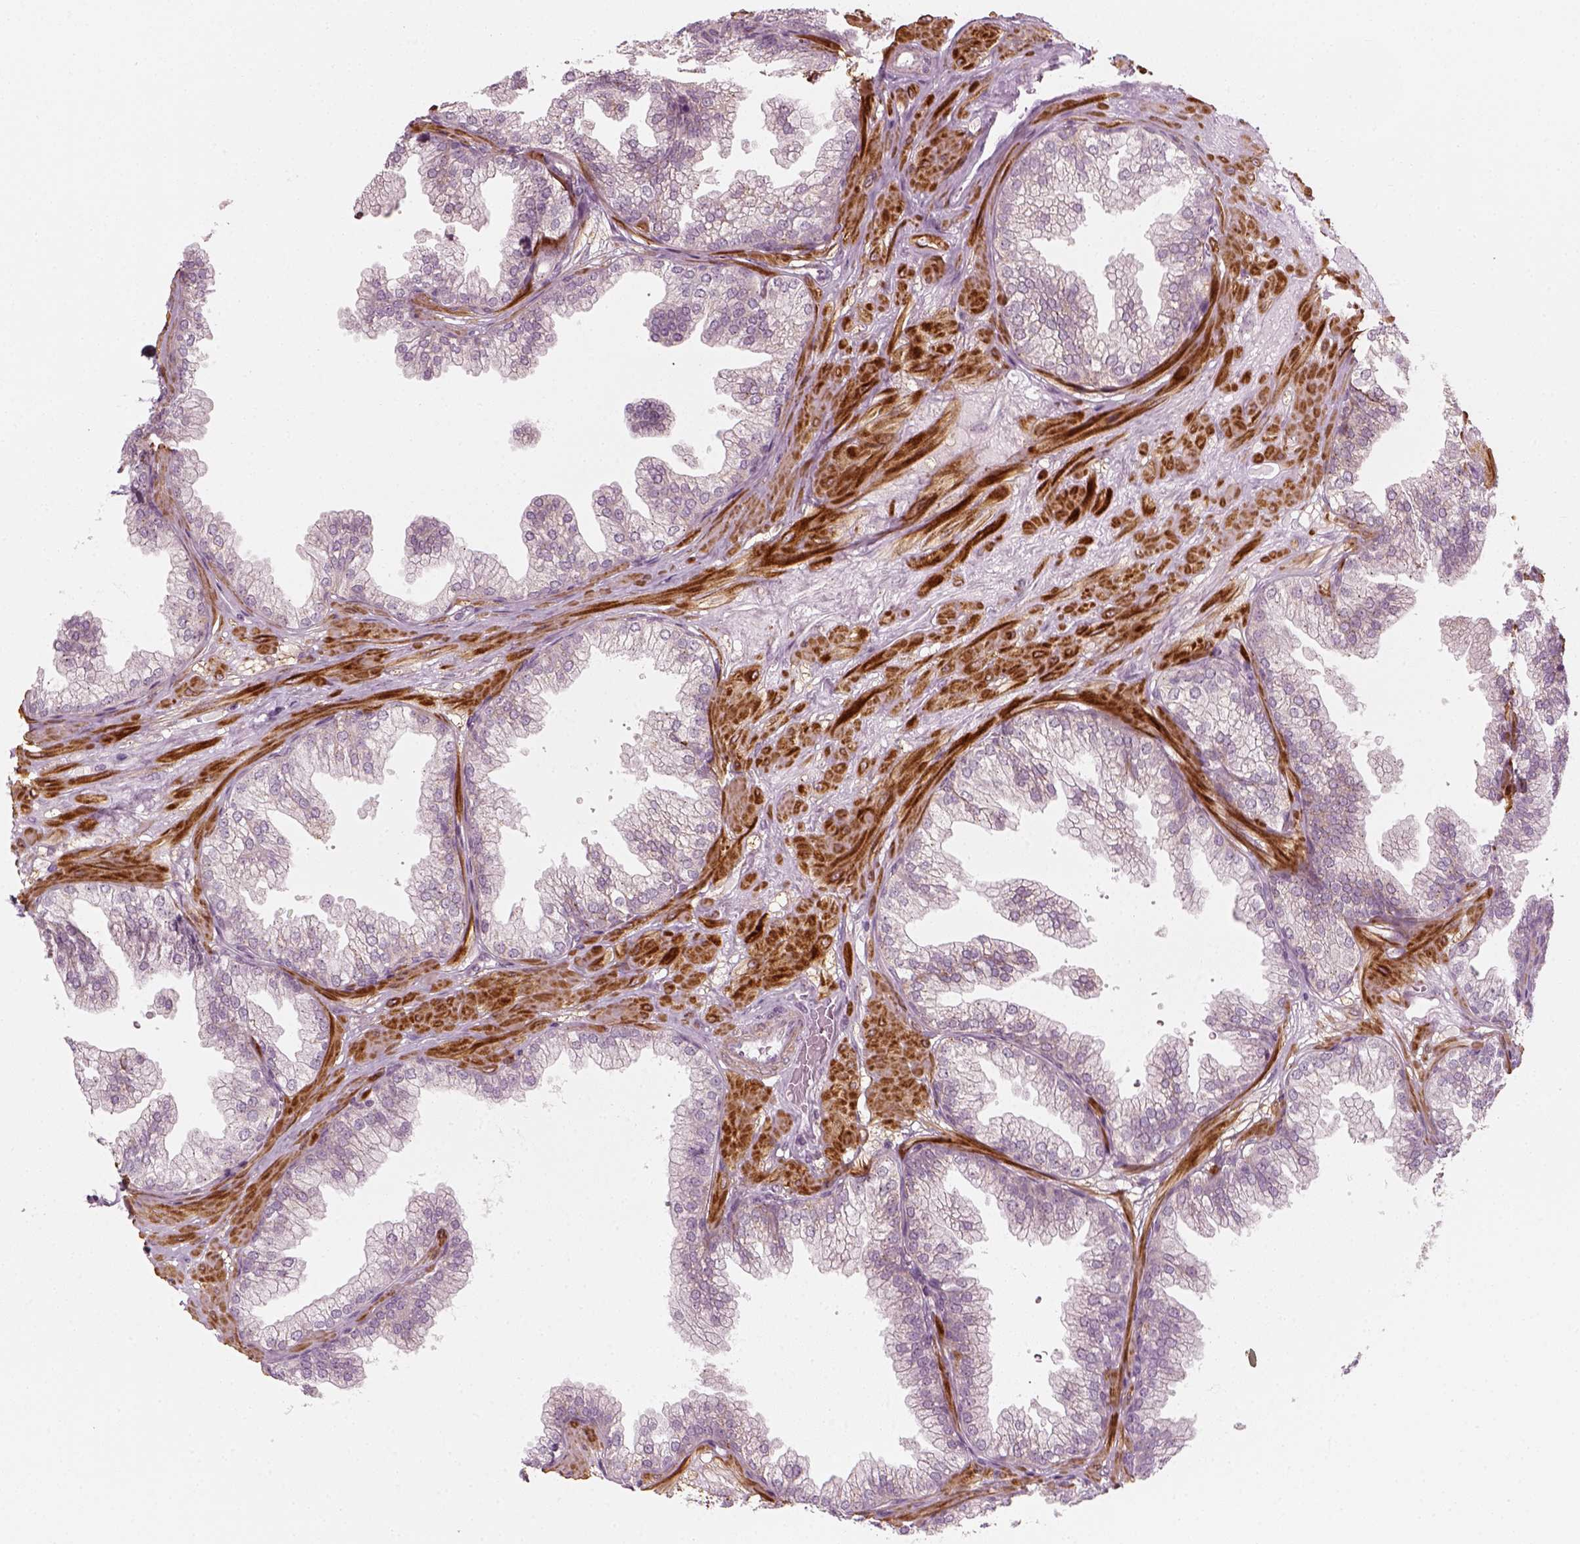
{"staining": {"intensity": "negative", "quantity": "none", "location": "none"}, "tissue": "prostate", "cell_type": "Glandular cells", "image_type": "normal", "snomed": [{"axis": "morphology", "description": "Normal tissue, NOS"}, {"axis": "topography", "description": "Prostate"}], "caption": "Immunohistochemistry (IHC) of benign prostate demonstrates no staining in glandular cells. Nuclei are stained in blue.", "gene": "MLIP", "patient": {"sex": "male", "age": 37}}